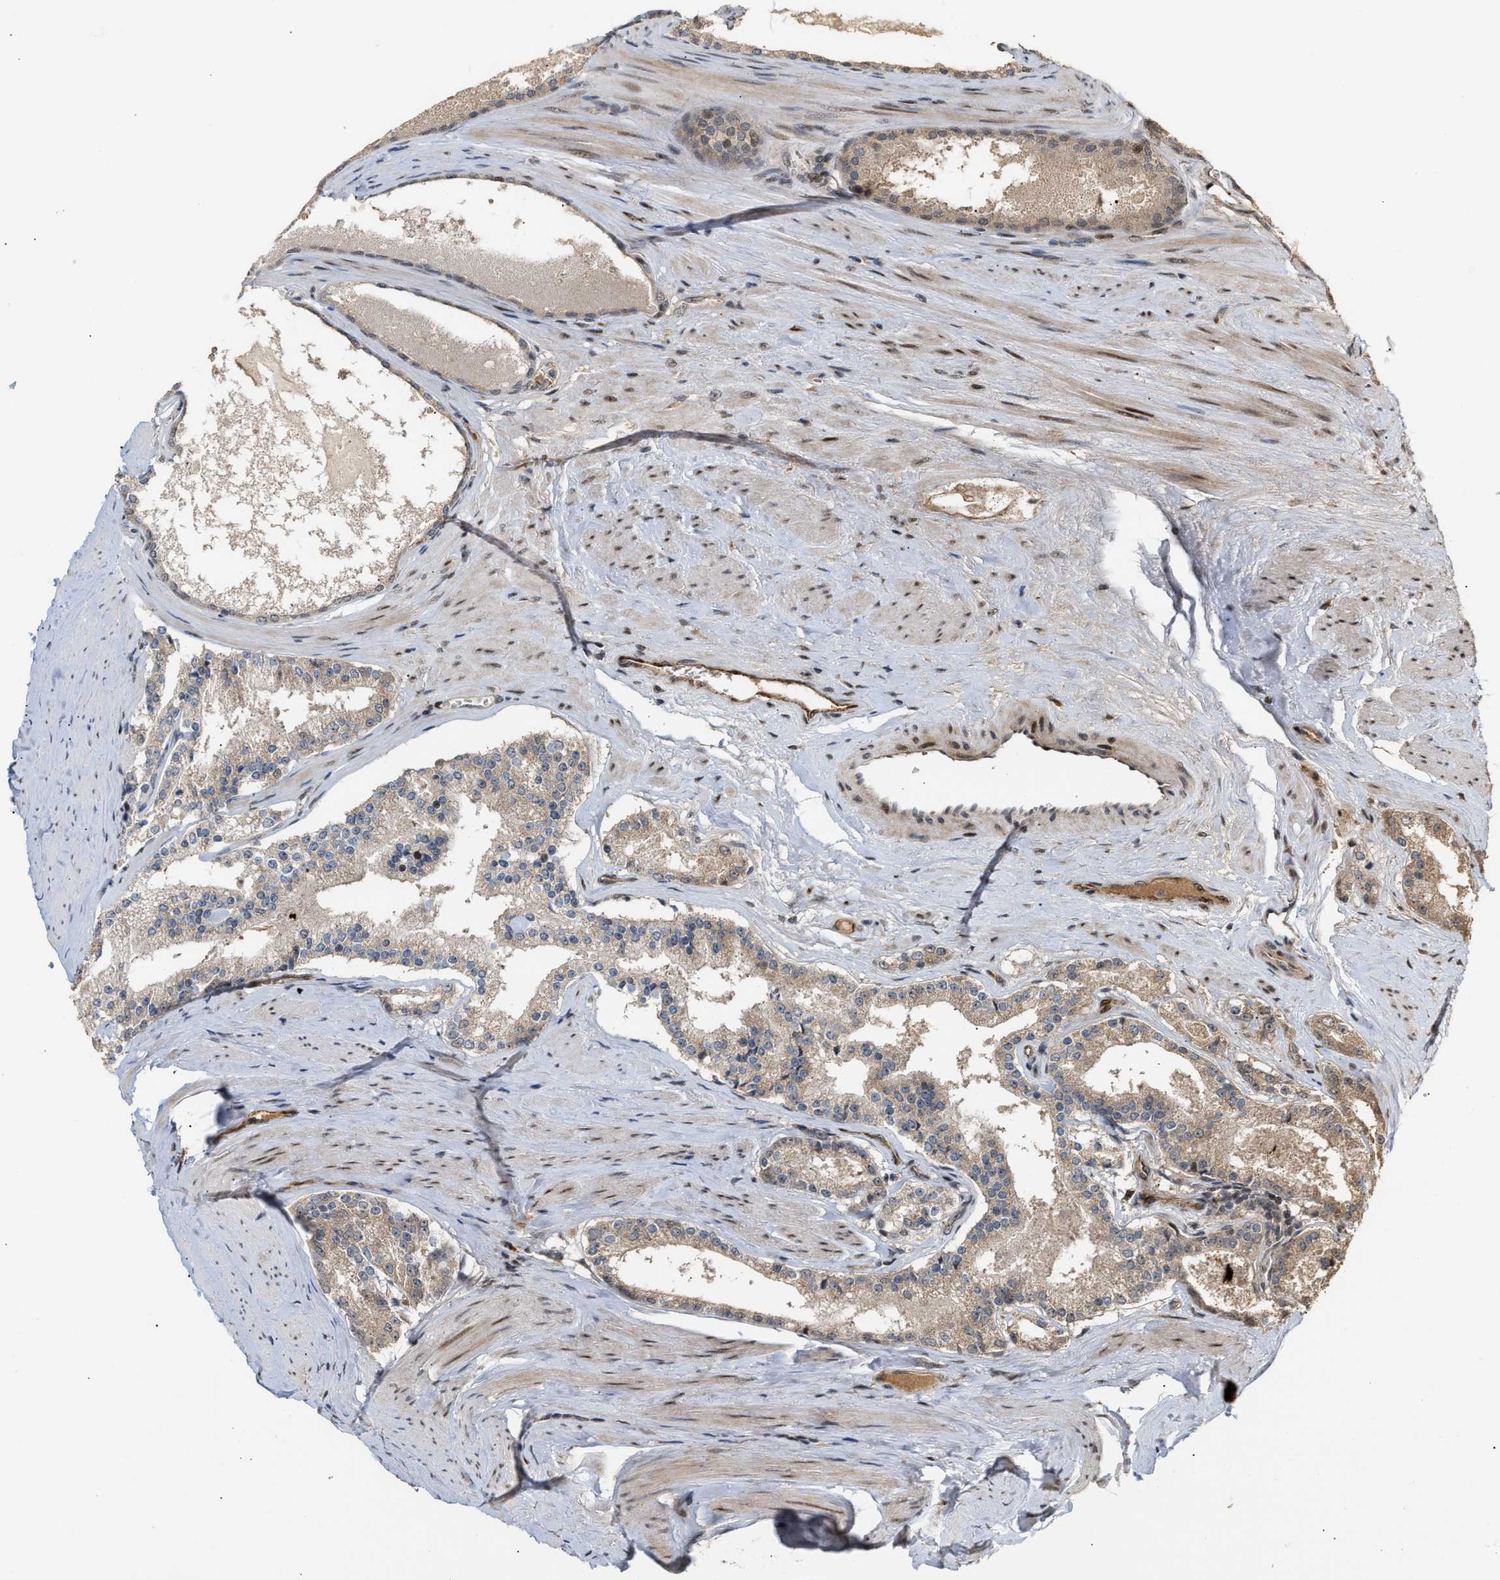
{"staining": {"intensity": "weak", "quantity": ">75%", "location": "cytoplasmic/membranous"}, "tissue": "prostate cancer", "cell_type": "Tumor cells", "image_type": "cancer", "snomed": [{"axis": "morphology", "description": "Adenocarcinoma, Low grade"}, {"axis": "topography", "description": "Prostate"}], "caption": "Protein expression analysis of prostate adenocarcinoma (low-grade) reveals weak cytoplasmic/membranous staining in approximately >75% of tumor cells.", "gene": "ZFAND5", "patient": {"sex": "male", "age": 70}}